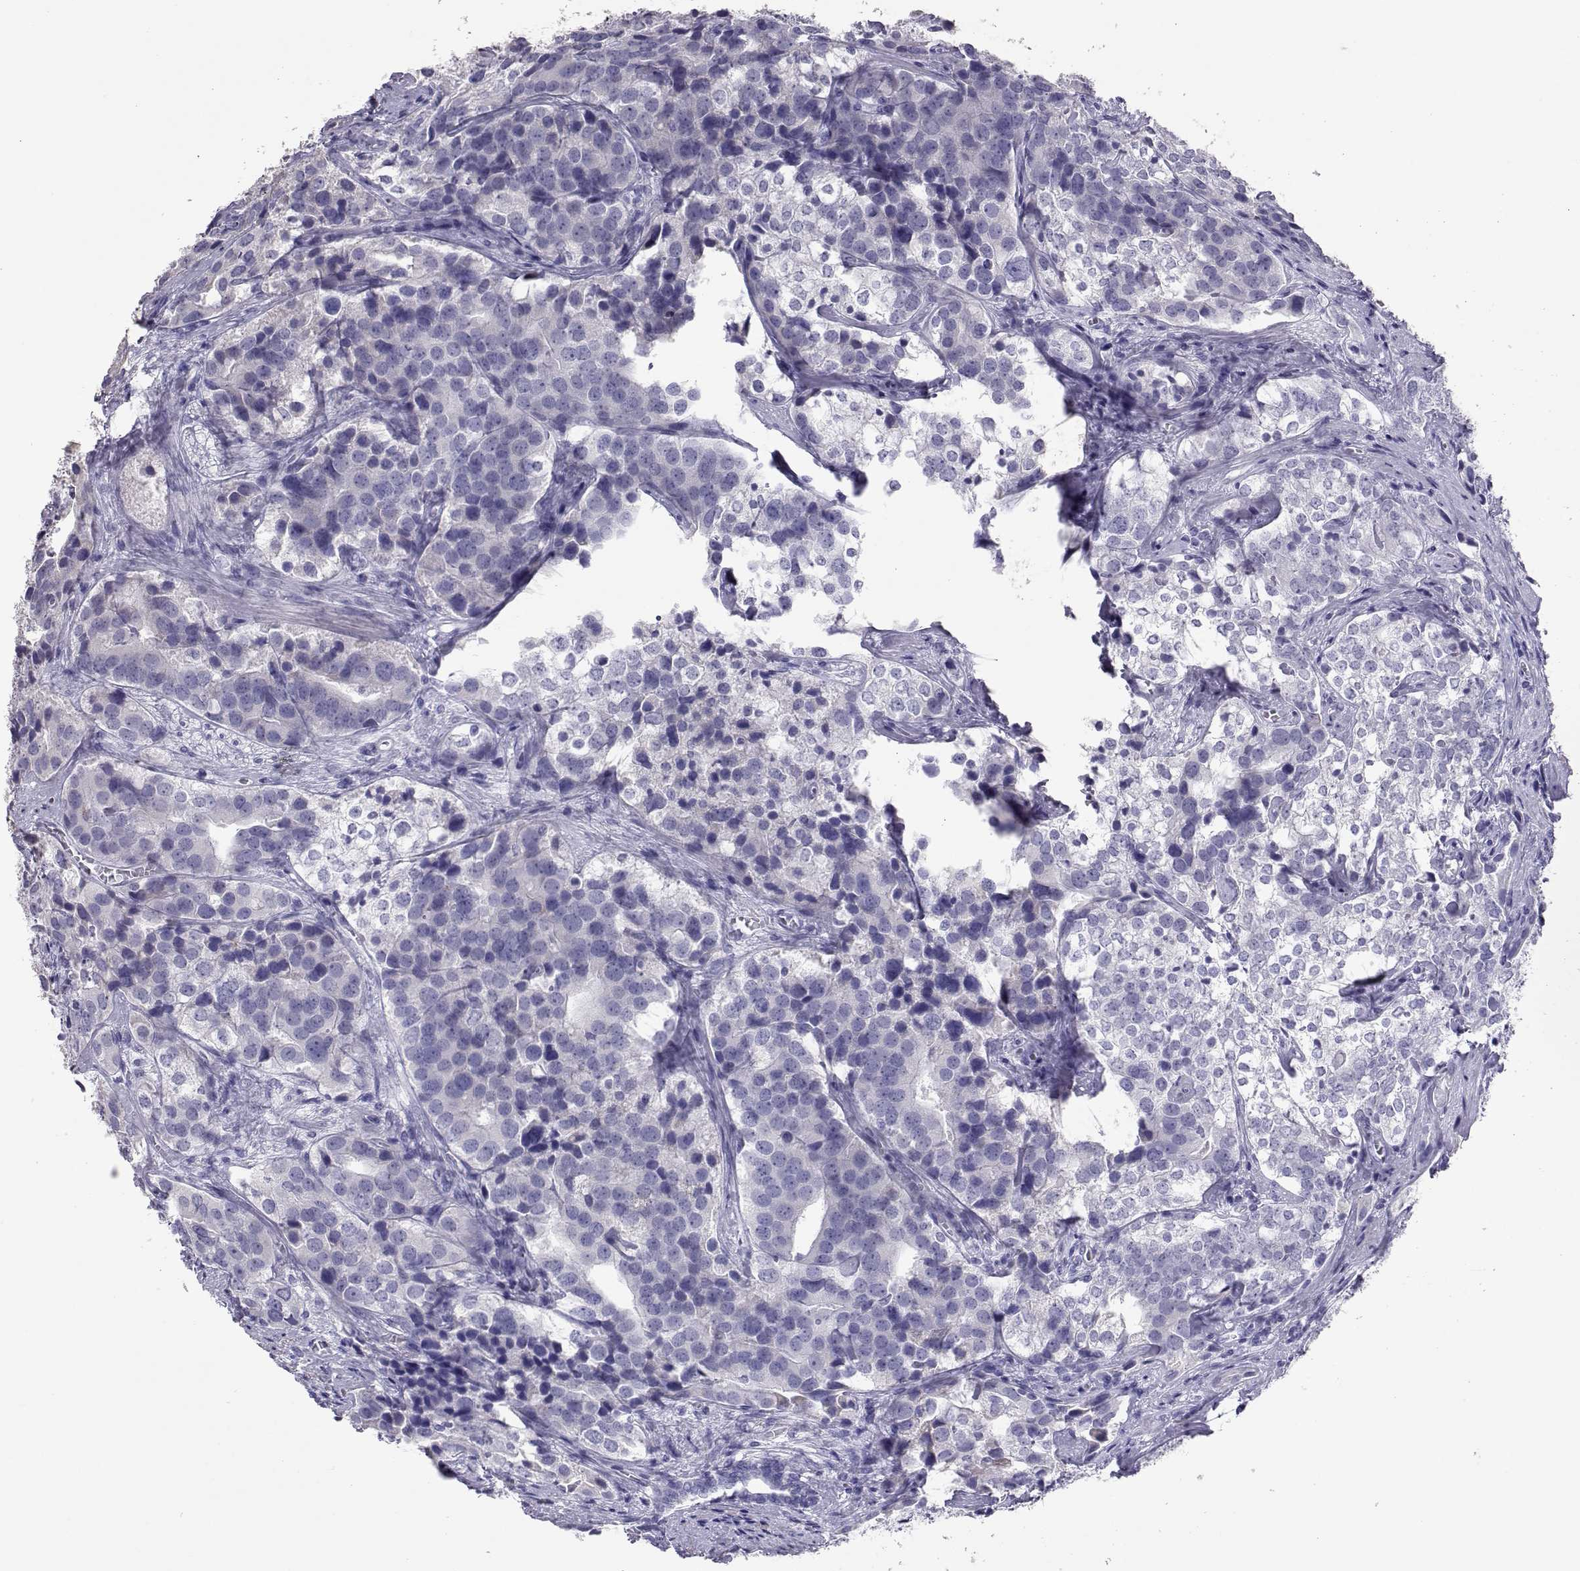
{"staining": {"intensity": "negative", "quantity": "none", "location": "none"}, "tissue": "prostate cancer", "cell_type": "Tumor cells", "image_type": "cancer", "snomed": [{"axis": "morphology", "description": "Adenocarcinoma, NOS"}, {"axis": "topography", "description": "Prostate and seminal vesicle, NOS"}], "caption": "DAB immunohistochemical staining of human prostate adenocarcinoma shows no significant staining in tumor cells.", "gene": "PMCH", "patient": {"sex": "male", "age": 63}}